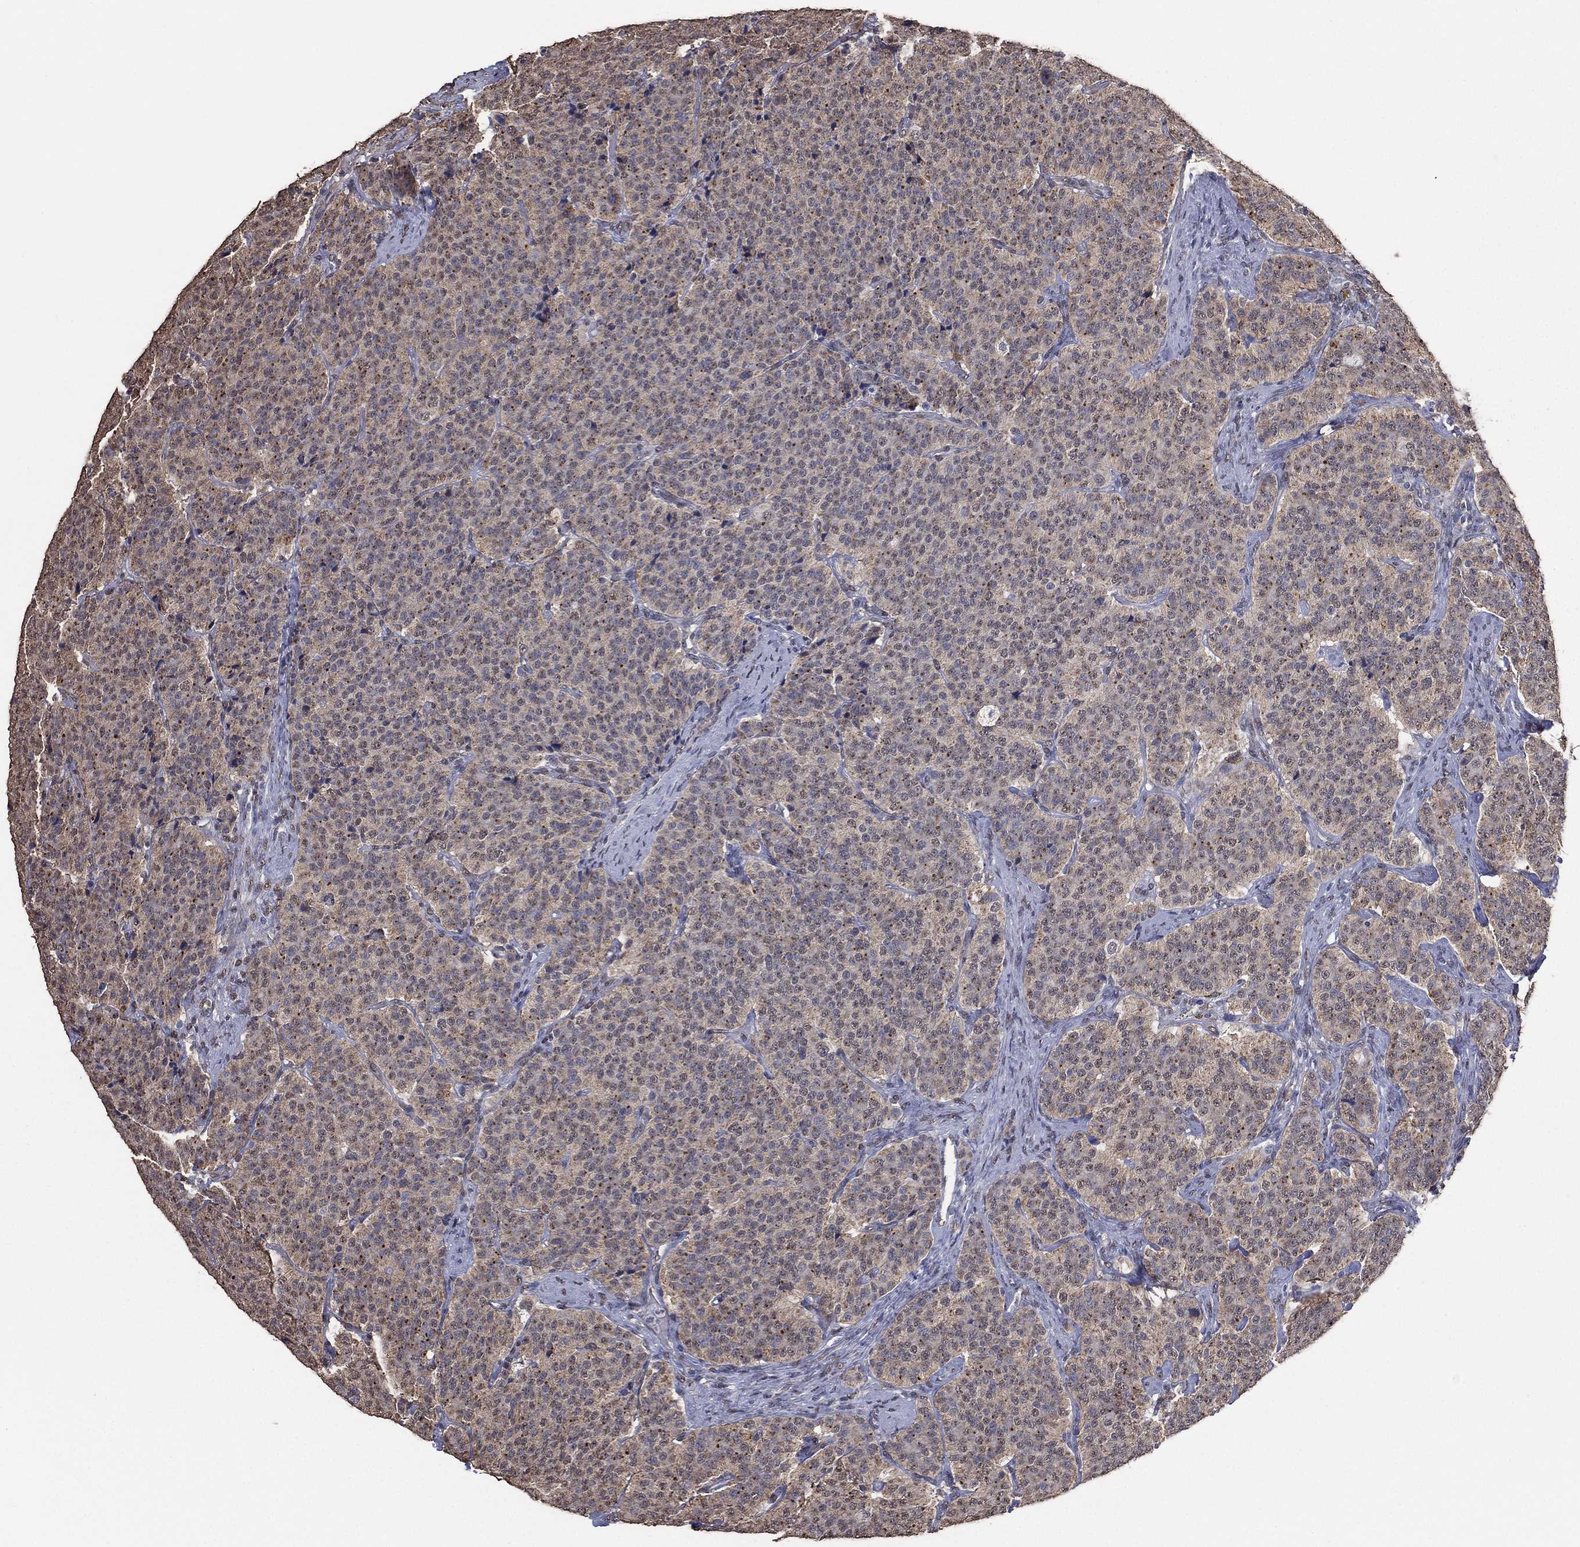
{"staining": {"intensity": "weak", "quantity": ">75%", "location": "cytoplasmic/membranous"}, "tissue": "carcinoid", "cell_type": "Tumor cells", "image_type": "cancer", "snomed": [{"axis": "morphology", "description": "Carcinoid, malignant, NOS"}, {"axis": "topography", "description": "Small intestine"}], "caption": "The image shows staining of carcinoid (malignant), revealing weak cytoplasmic/membranous protein expression (brown color) within tumor cells. (IHC, brightfield microscopy, high magnification).", "gene": "ALDH7A1", "patient": {"sex": "female", "age": 58}}